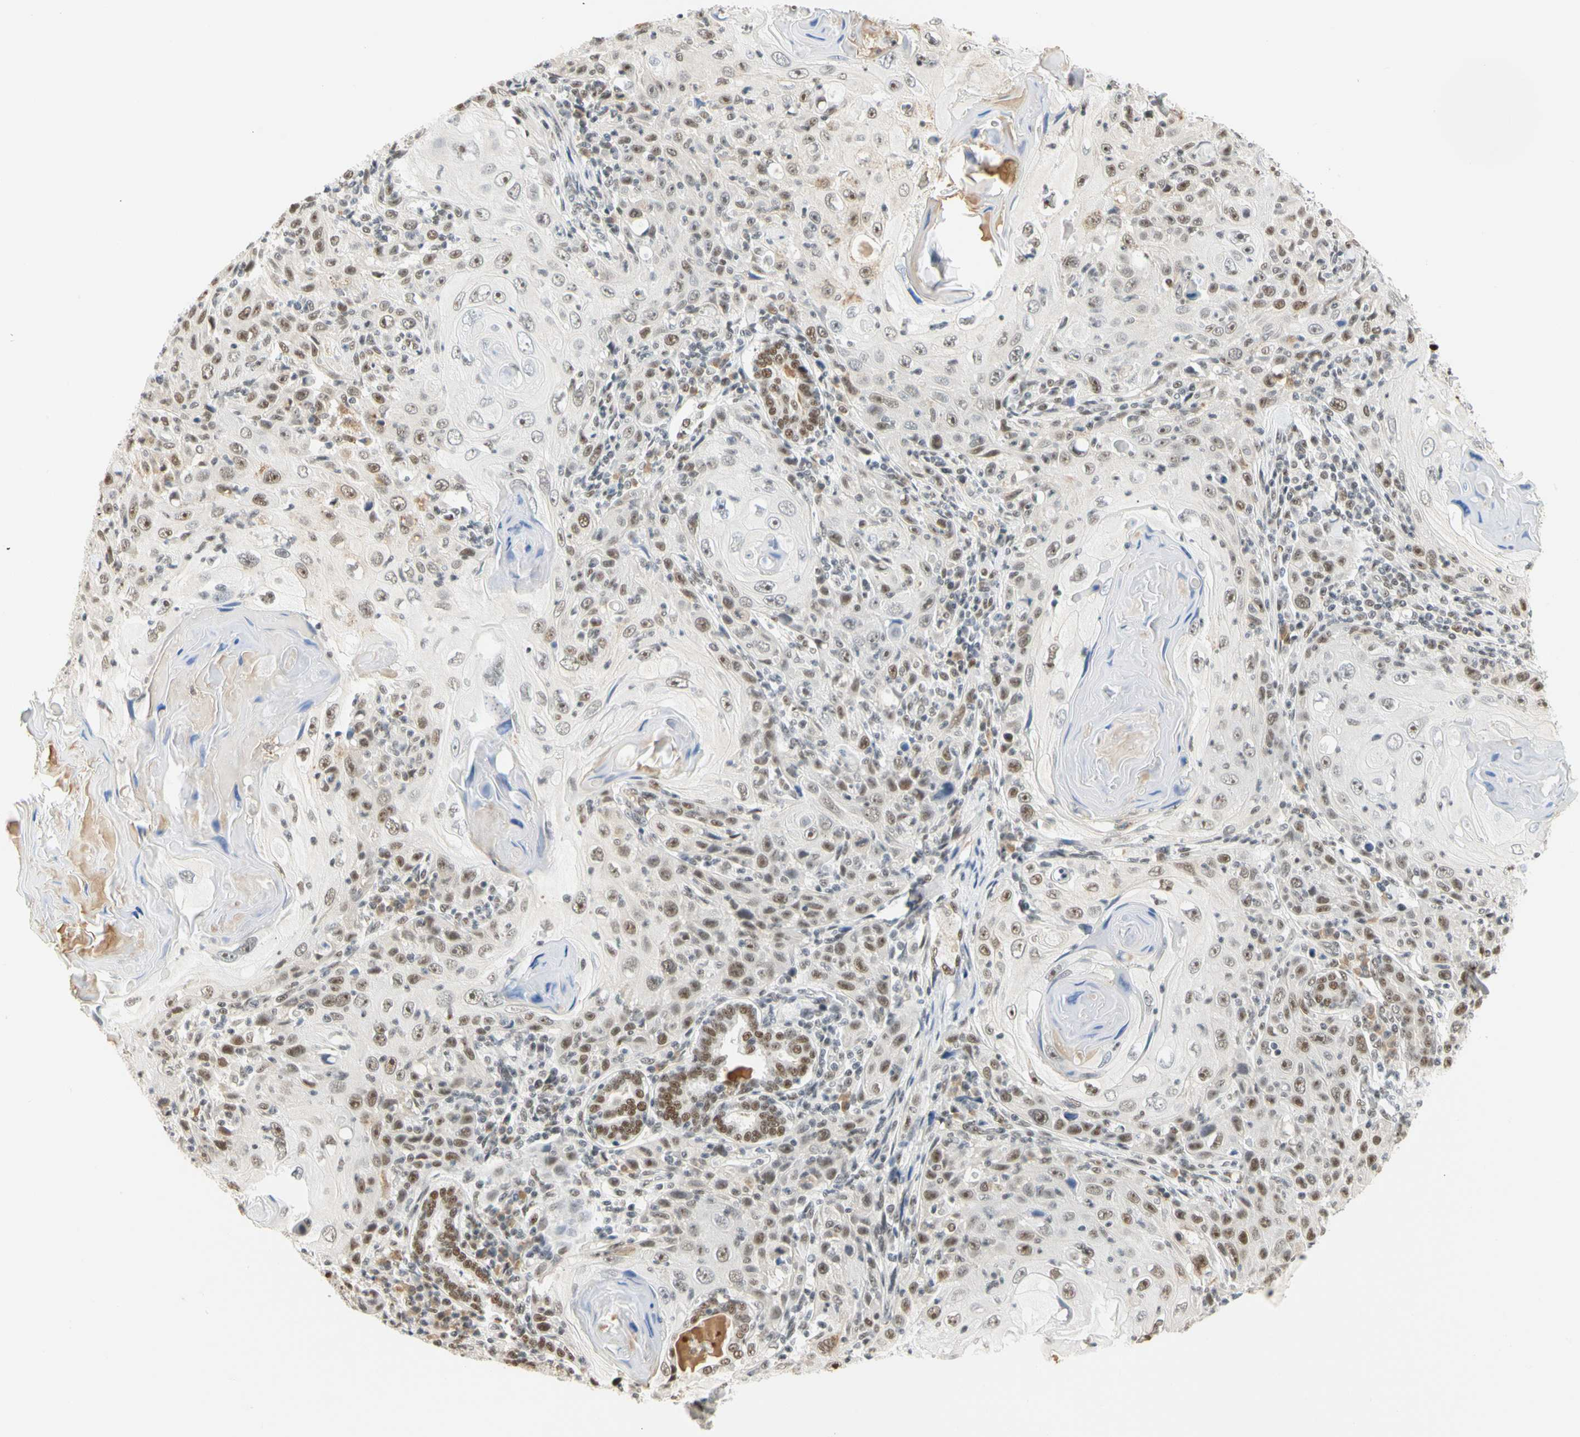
{"staining": {"intensity": "moderate", "quantity": ">75%", "location": "nuclear"}, "tissue": "skin cancer", "cell_type": "Tumor cells", "image_type": "cancer", "snomed": [{"axis": "morphology", "description": "Squamous cell carcinoma, NOS"}, {"axis": "topography", "description": "Skin"}], "caption": "Tumor cells show moderate nuclear expression in approximately >75% of cells in skin cancer.", "gene": "ZSCAN16", "patient": {"sex": "female", "age": 88}}